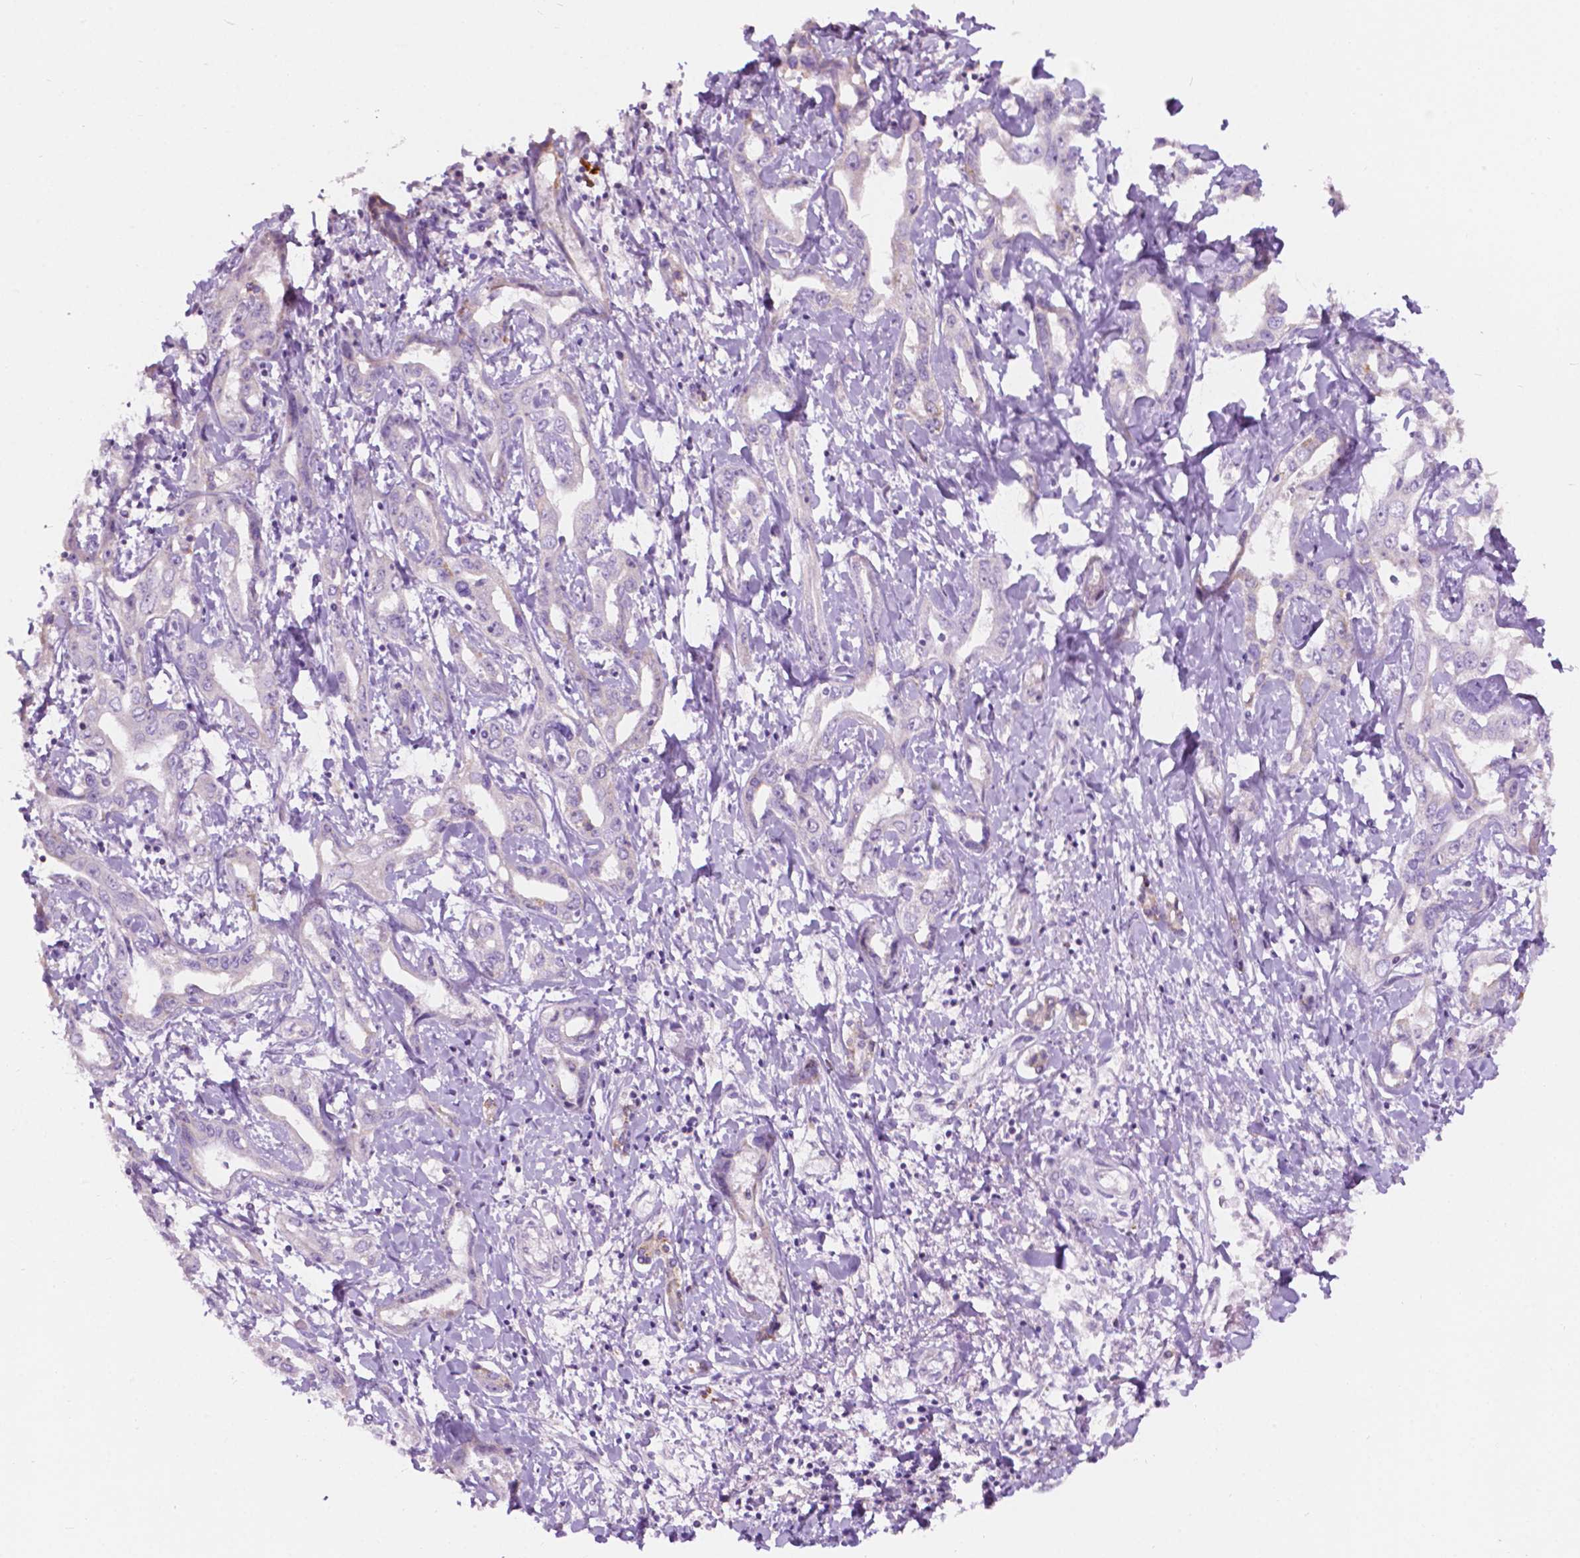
{"staining": {"intensity": "negative", "quantity": "none", "location": "none"}, "tissue": "liver cancer", "cell_type": "Tumor cells", "image_type": "cancer", "snomed": [{"axis": "morphology", "description": "Cholangiocarcinoma"}, {"axis": "topography", "description": "Liver"}], "caption": "IHC photomicrograph of liver cholangiocarcinoma stained for a protein (brown), which shows no expression in tumor cells.", "gene": "NOS1AP", "patient": {"sex": "male", "age": 59}}